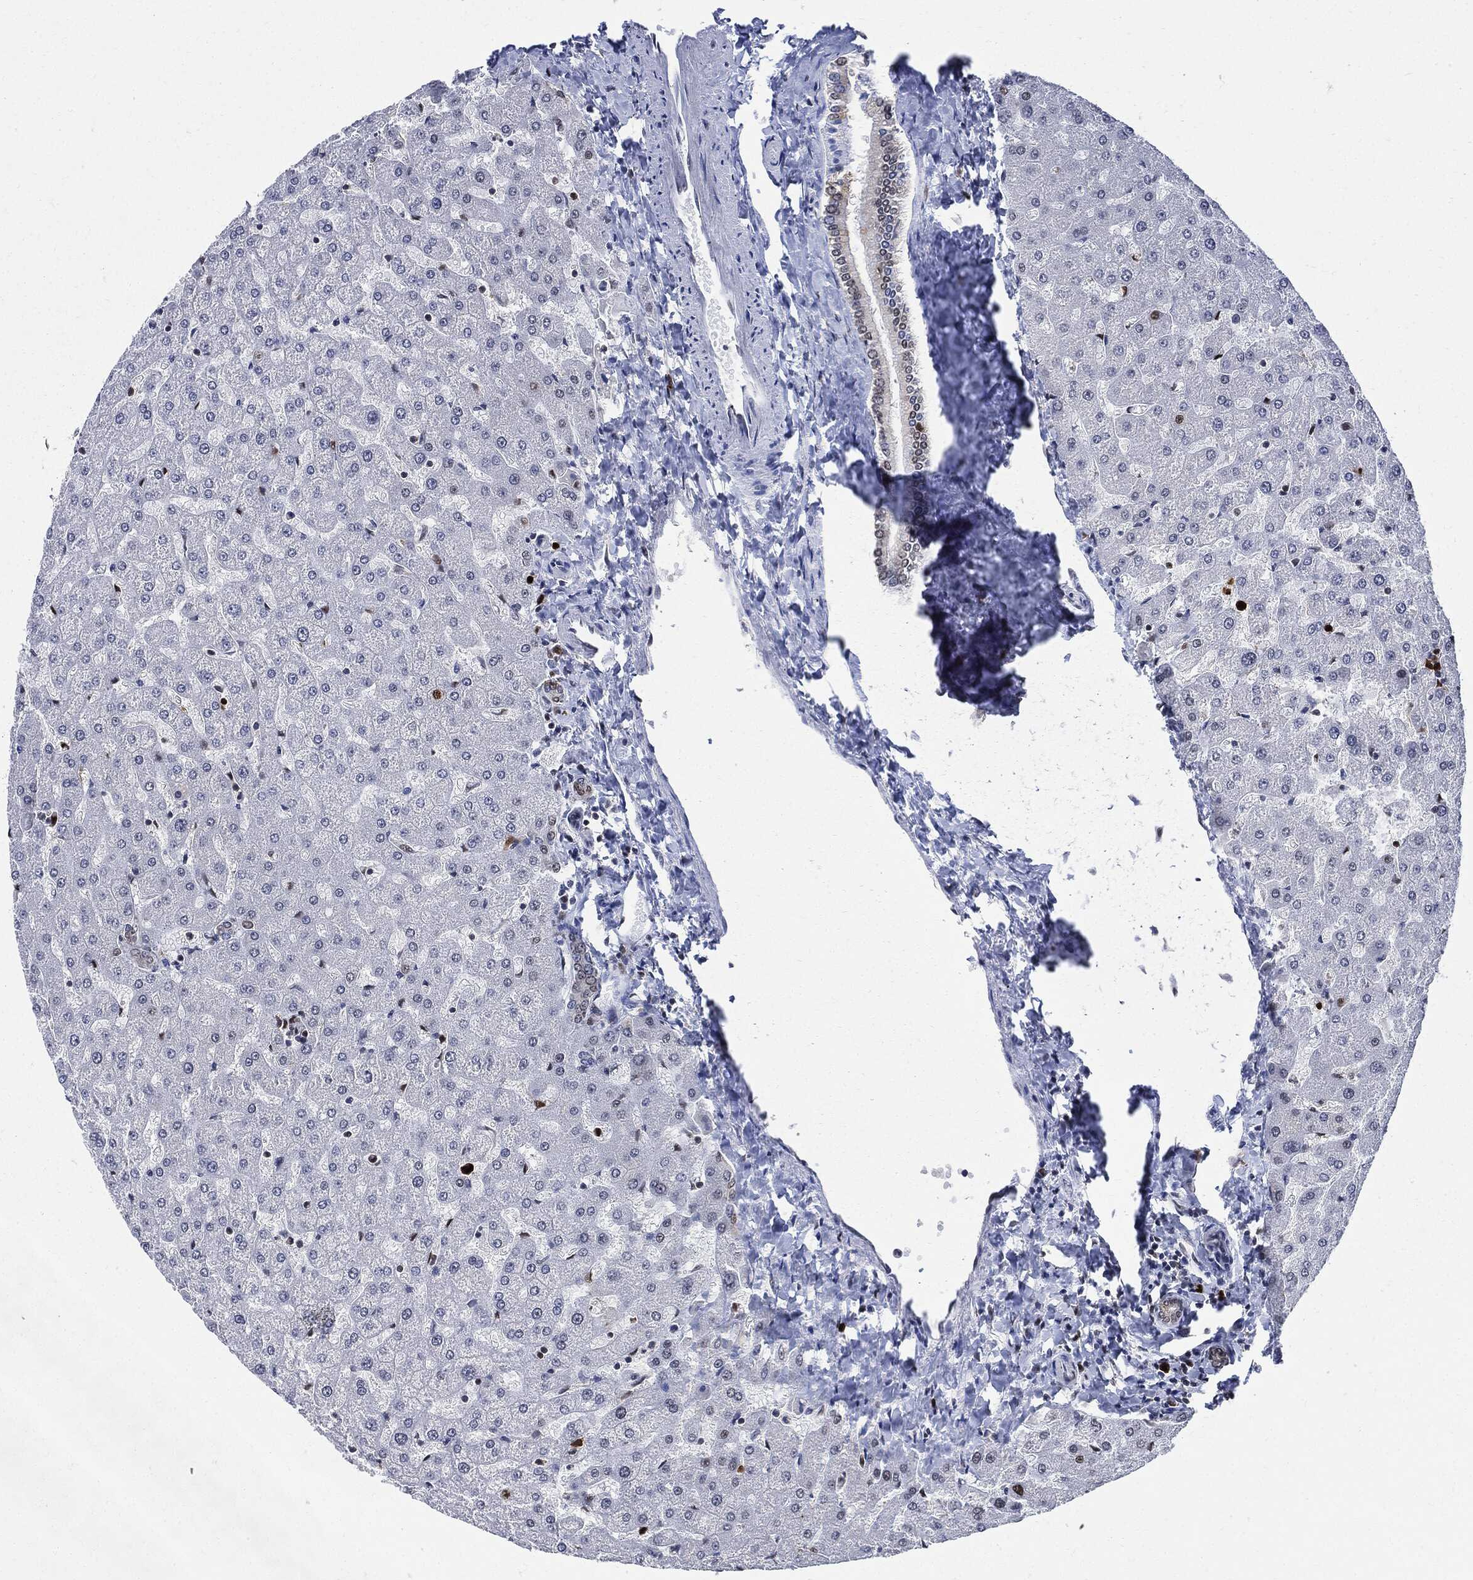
{"staining": {"intensity": "negative", "quantity": "none", "location": "none"}, "tissue": "liver", "cell_type": "Cholangiocytes", "image_type": "normal", "snomed": [{"axis": "morphology", "description": "Normal tissue, NOS"}, {"axis": "topography", "description": "Liver"}], "caption": "A high-resolution micrograph shows immunohistochemistry (IHC) staining of benign liver, which exhibits no significant staining in cholangiocytes. Nuclei are stained in blue.", "gene": "PCNA", "patient": {"sex": "female", "age": 50}}